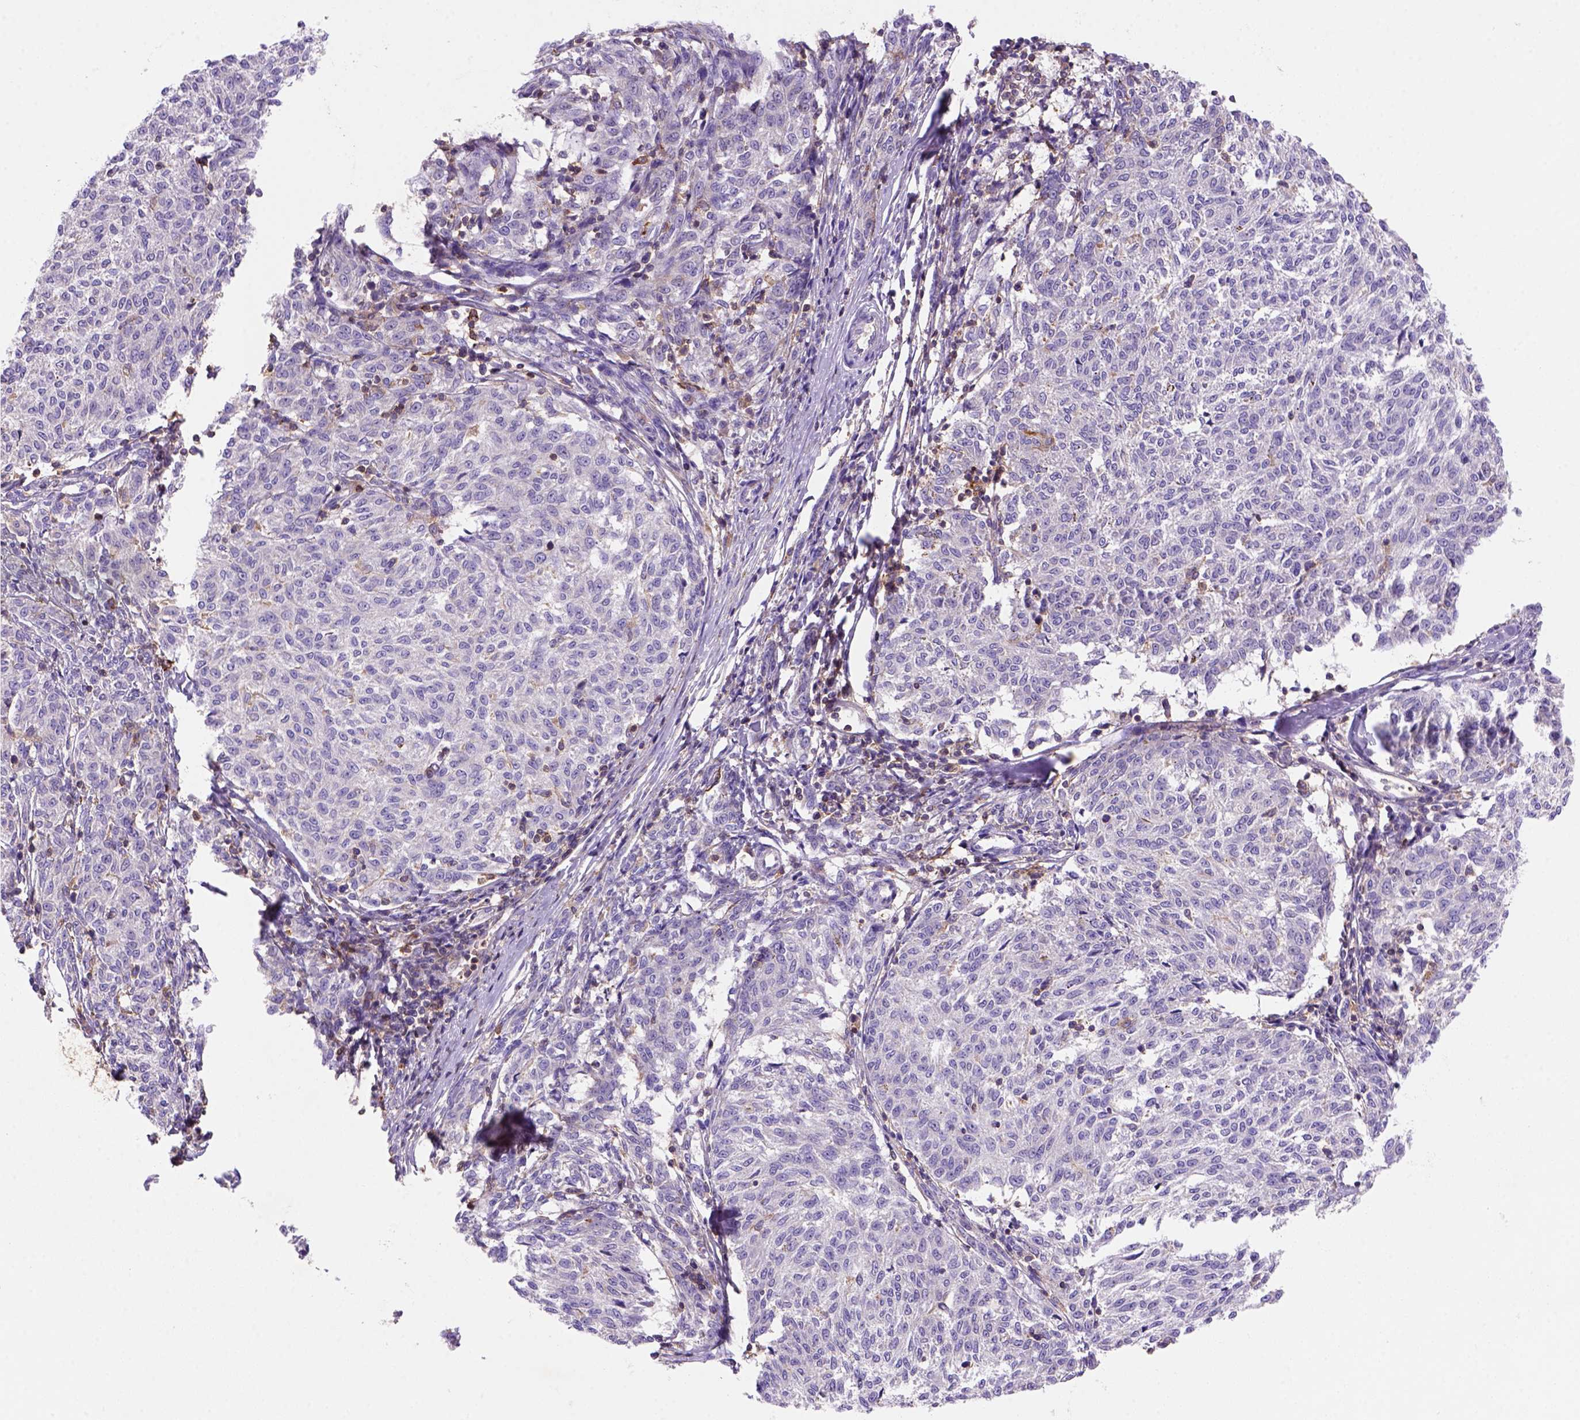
{"staining": {"intensity": "negative", "quantity": "none", "location": "none"}, "tissue": "melanoma", "cell_type": "Tumor cells", "image_type": "cancer", "snomed": [{"axis": "morphology", "description": "Malignant melanoma, NOS"}, {"axis": "topography", "description": "Skin"}], "caption": "IHC of melanoma demonstrates no staining in tumor cells.", "gene": "INPP5D", "patient": {"sex": "female", "age": 72}}